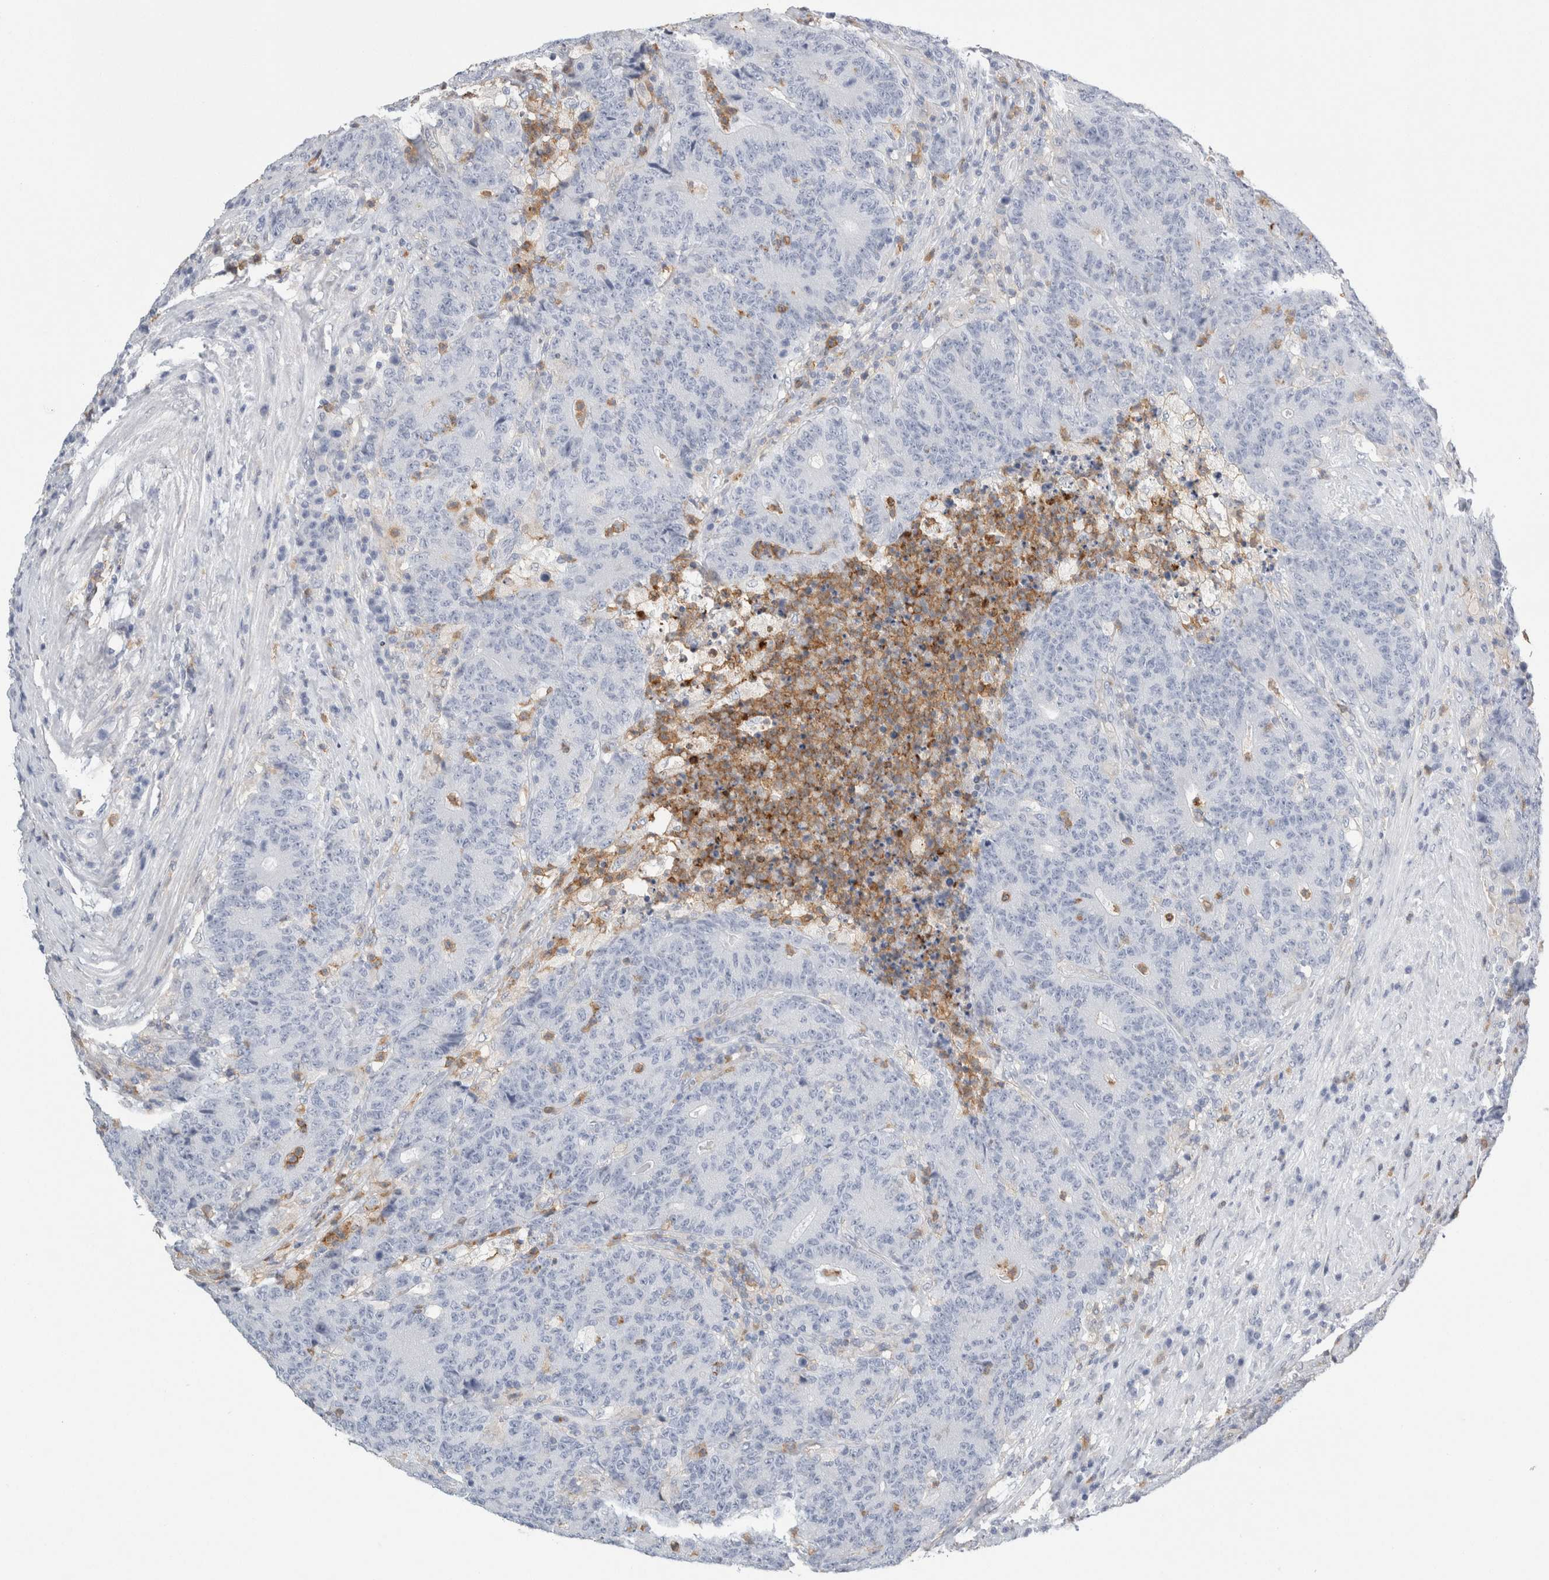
{"staining": {"intensity": "negative", "quantity": "none", "location": "none"}, "tissue": "colorectal cancer", "cell_type": "Tumor cells", "image_type": "cancer", "snomed": [{"axis": "morphology", "description": "Normal tissue, NOS"}, {"axis": "morphology", "description": "Adenocarcinoma, NOS"}, {"axis": "topography", "description": "Colon"}], "caption": "Colorectal cancer (adenocarcinoma) was stained to show a protein in brown. There is no significant expression in tumor cells.", "gene": "P2RY2", "patient": {"sex": "female", "age": 75}}